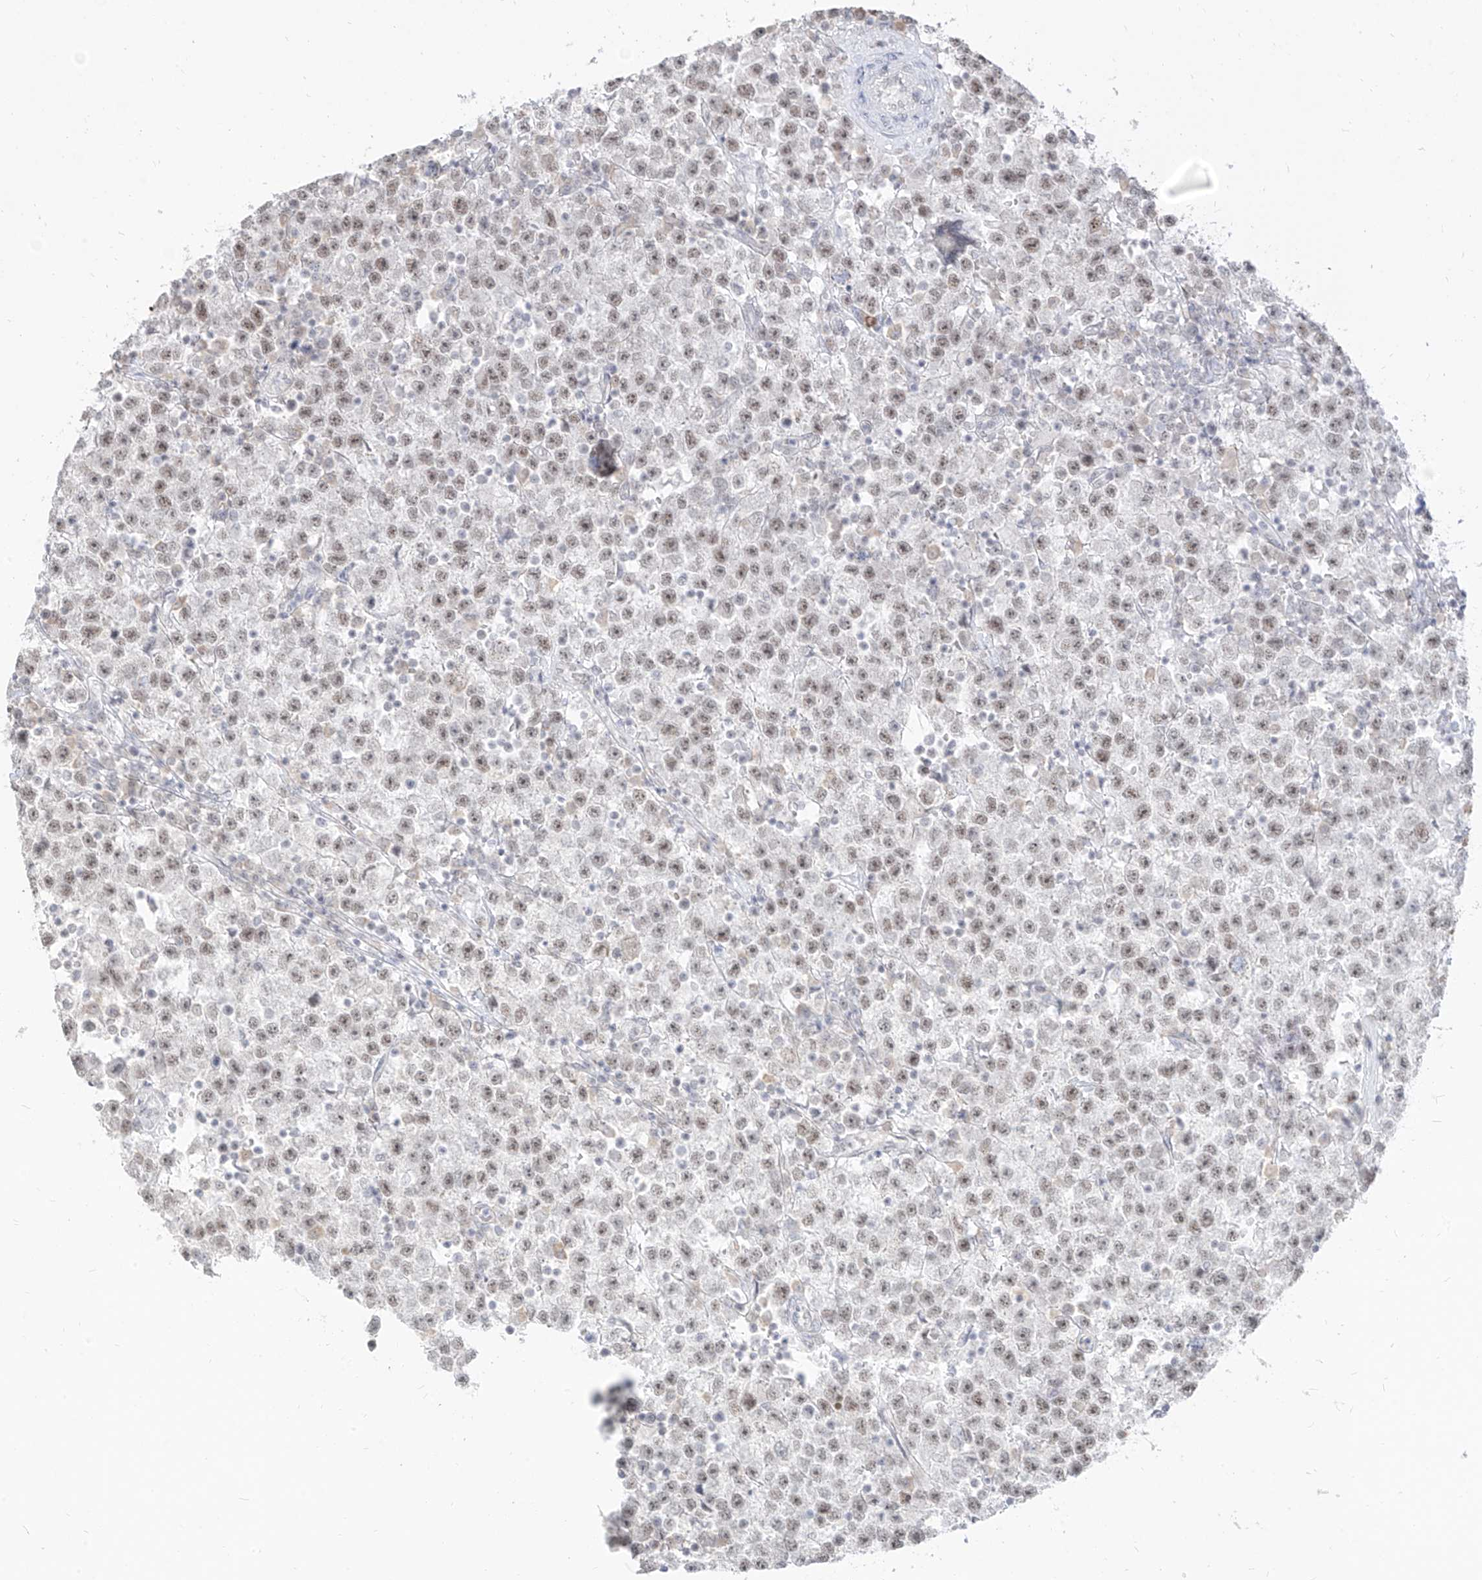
{"staining": {"intensity": "moderate", "quantity": "25%-75%", "location": "nuclear"}, "tissue": "testis cancer", "cell_type": "Tumor cells", "image_type": "cancer", "snomed": [{"axis": "morphology", "description": "Seminoma, NOS"}, {"axis": "topography", "description": "Testis"}], "caption": "This photomicrograph shows testis seminoma stained with immunohistochemistry to label a protein in brown. The nuclear of tumor cells show moderate positivity for the protein. Nuclei are counter-stained blue.", "gene": "SUPT5H", "patient": {"sex": "male", "age": 22}}